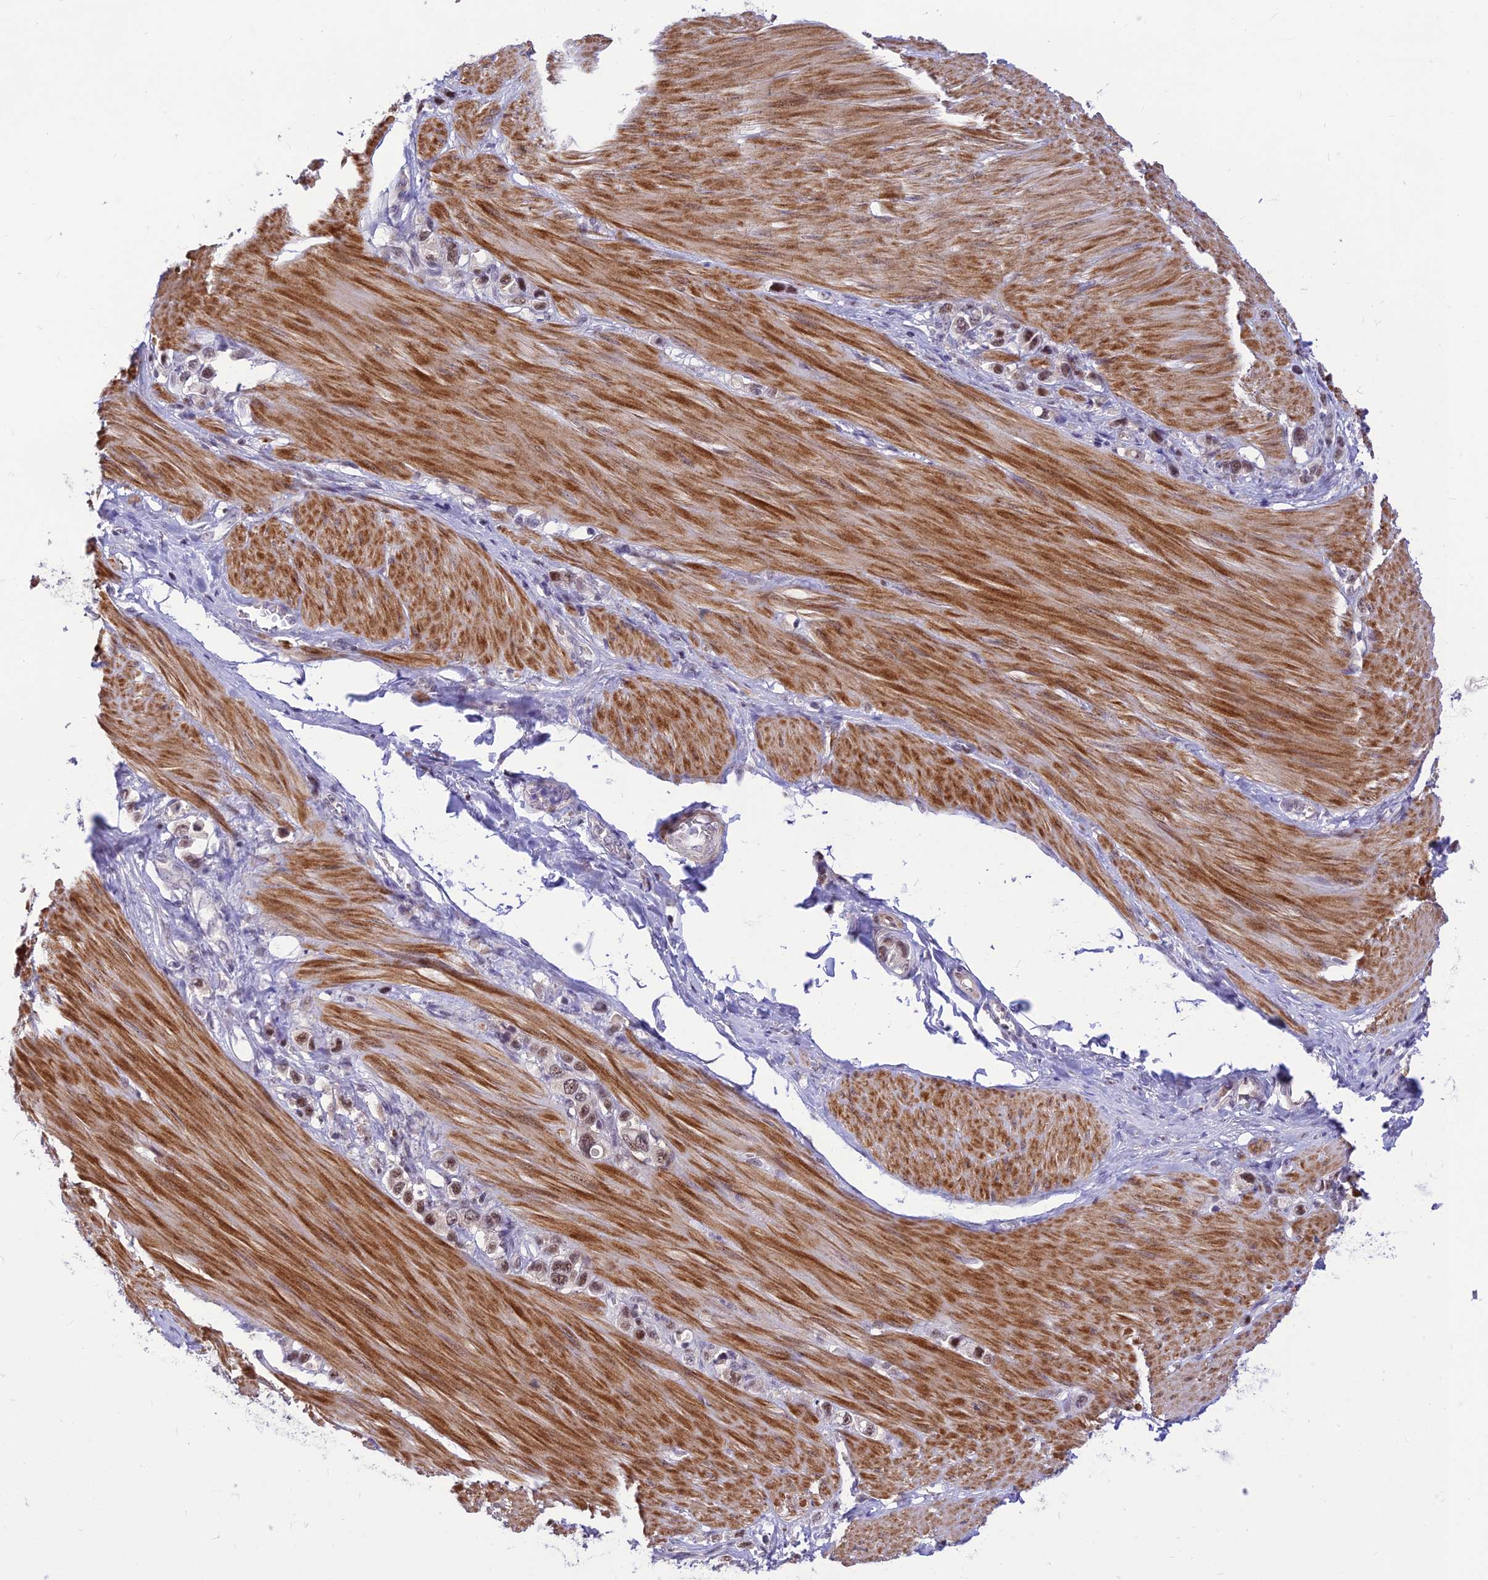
{"staining": {"intensity": "moderate", "quantity": ">75%", "location": "nuclear"}, "tissue": "stomach cancer", "cell_type": "Tumor cells", "image_type": "cancer", "snomed": [{"axis": "morphology", "description": "Adenocarcinoma, NOS"}, {"axis": "topography", "description": "Stomach"}], "caption": "This histopathology image displays immunohistochemistry staining of human stomach adenocarcinoma, with medium moderate nuclear expression in approximately >75% of tumor cells.", "gene": "ASPDH", "patient": {"sex": "female", "age": 65}}